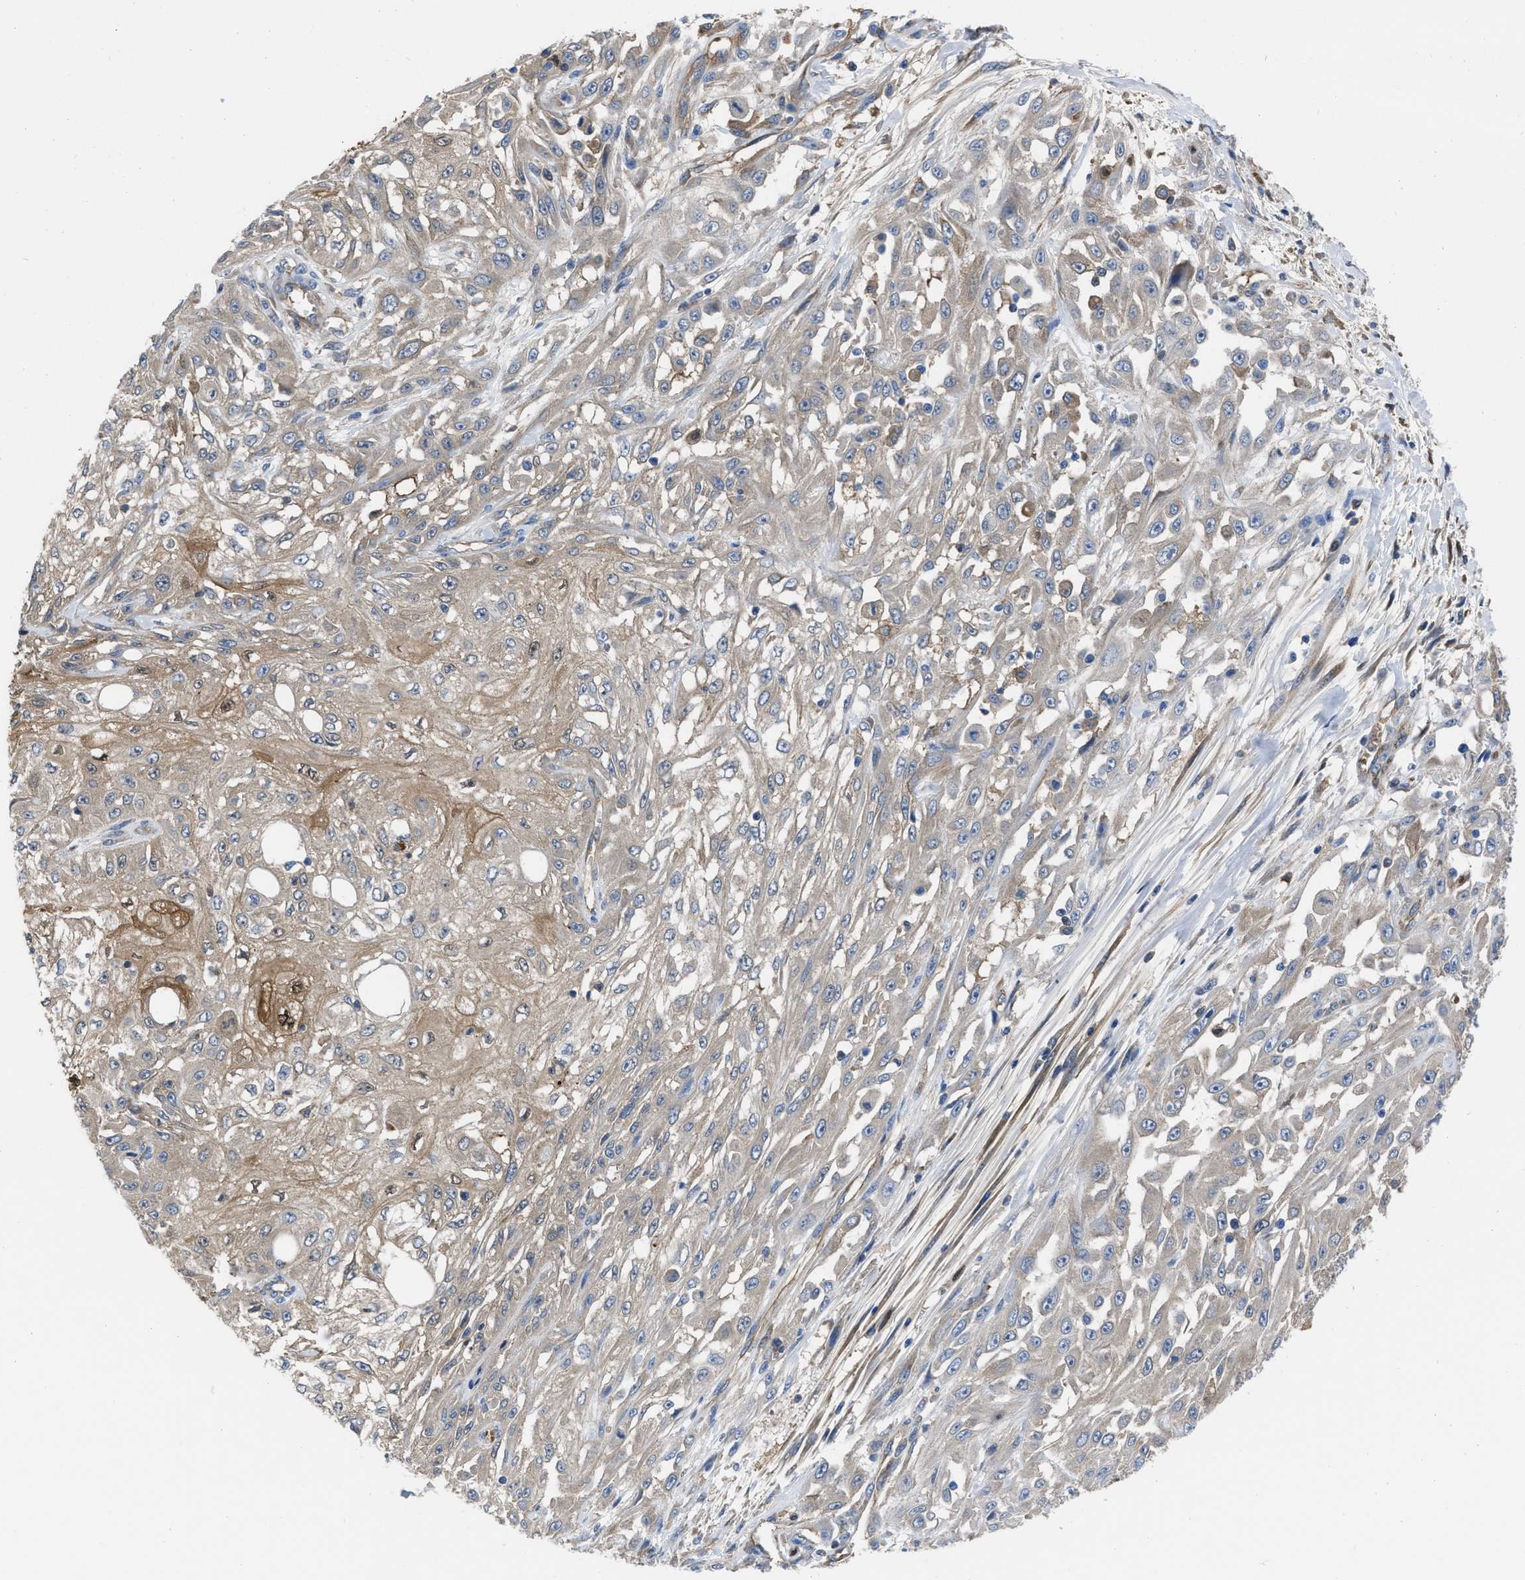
{"staining": {"intensity": "moderate", "quantity": "<25%", "location": "cytoplasmic/membranous"}, "tissue": "skin cancer", "cell_type": "Tumor cells", "image_type": "cancer", "snomed": [{"axis": "morphology", "description": "Squamous cell carcinoma, NOS"}, {"axis": "morphology", "description": "Squamous cell carcinoma, metastatic, NOS"}, {"axis": "topography", "description": "Skin"}, {"axis": "topography", "description": "Lymph node"}], "caption": "Immunohistochemical staining of human skin cancer exhibits moderate cytoplasmic/membranous protein staining in about <25% of tumor cells.", "gene": "TRIOBP", "patient": {"sex": "male", "age": 75}}